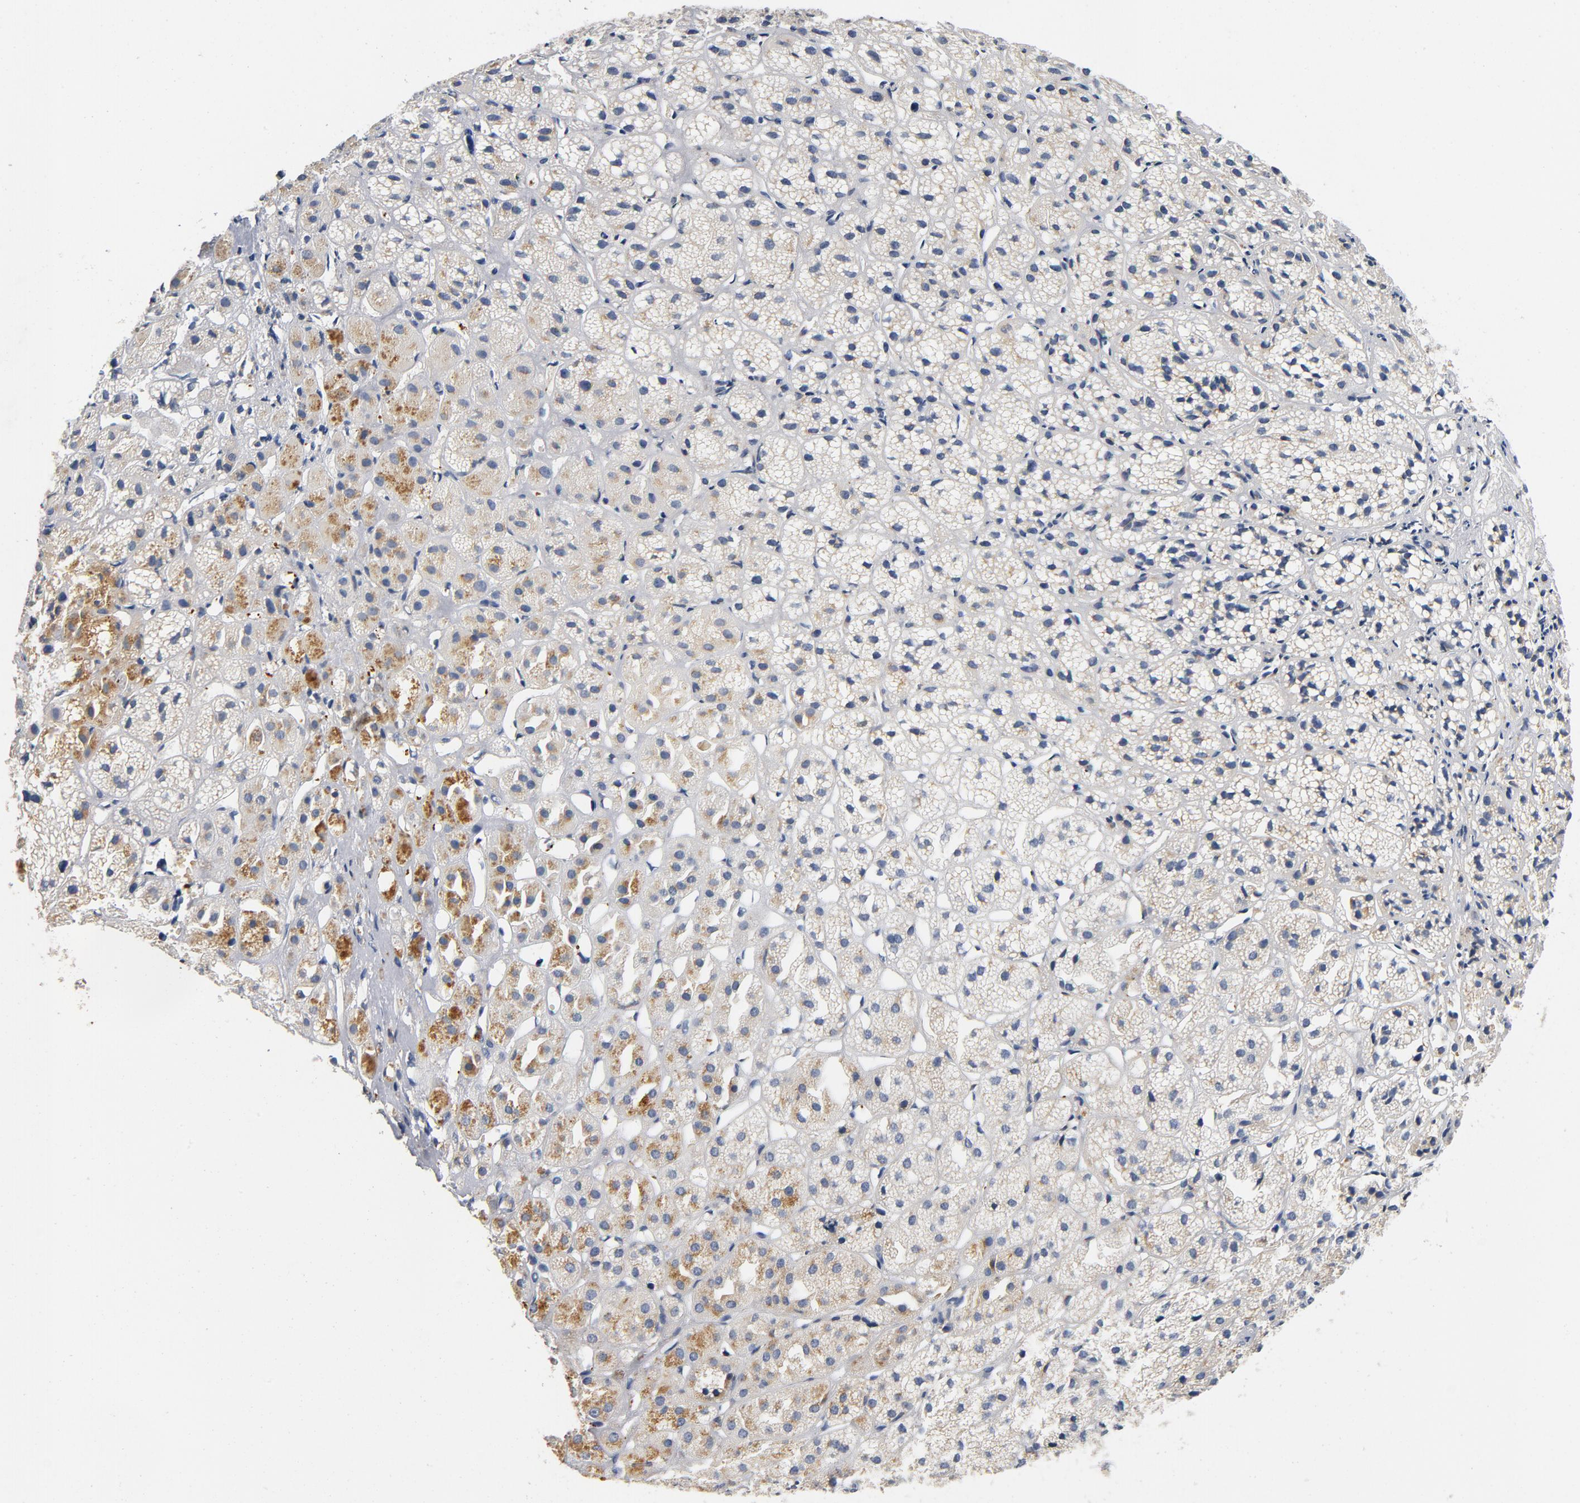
{"staining": {"intensity": "moderate", "quantity": "<25%", "location": "cytoplasmic/membranous"}, "tissue": "adrenal gland", "cell_type": "Glandular cells", "image_type": "normal", "snomed": [{"axis": "morphology", "description": "Normal tissue, NOS"}, {"axis": "topography", "description": "Adrenal gland"}], "caption": "Moderate cytoplasmic/membranous positivity for a protein is present in about <25% of glandular cells of normal adrenal gland using immunohistochemistry.", "gene": "LMAN2", "patient": {"sex": "female", "age": 71}}